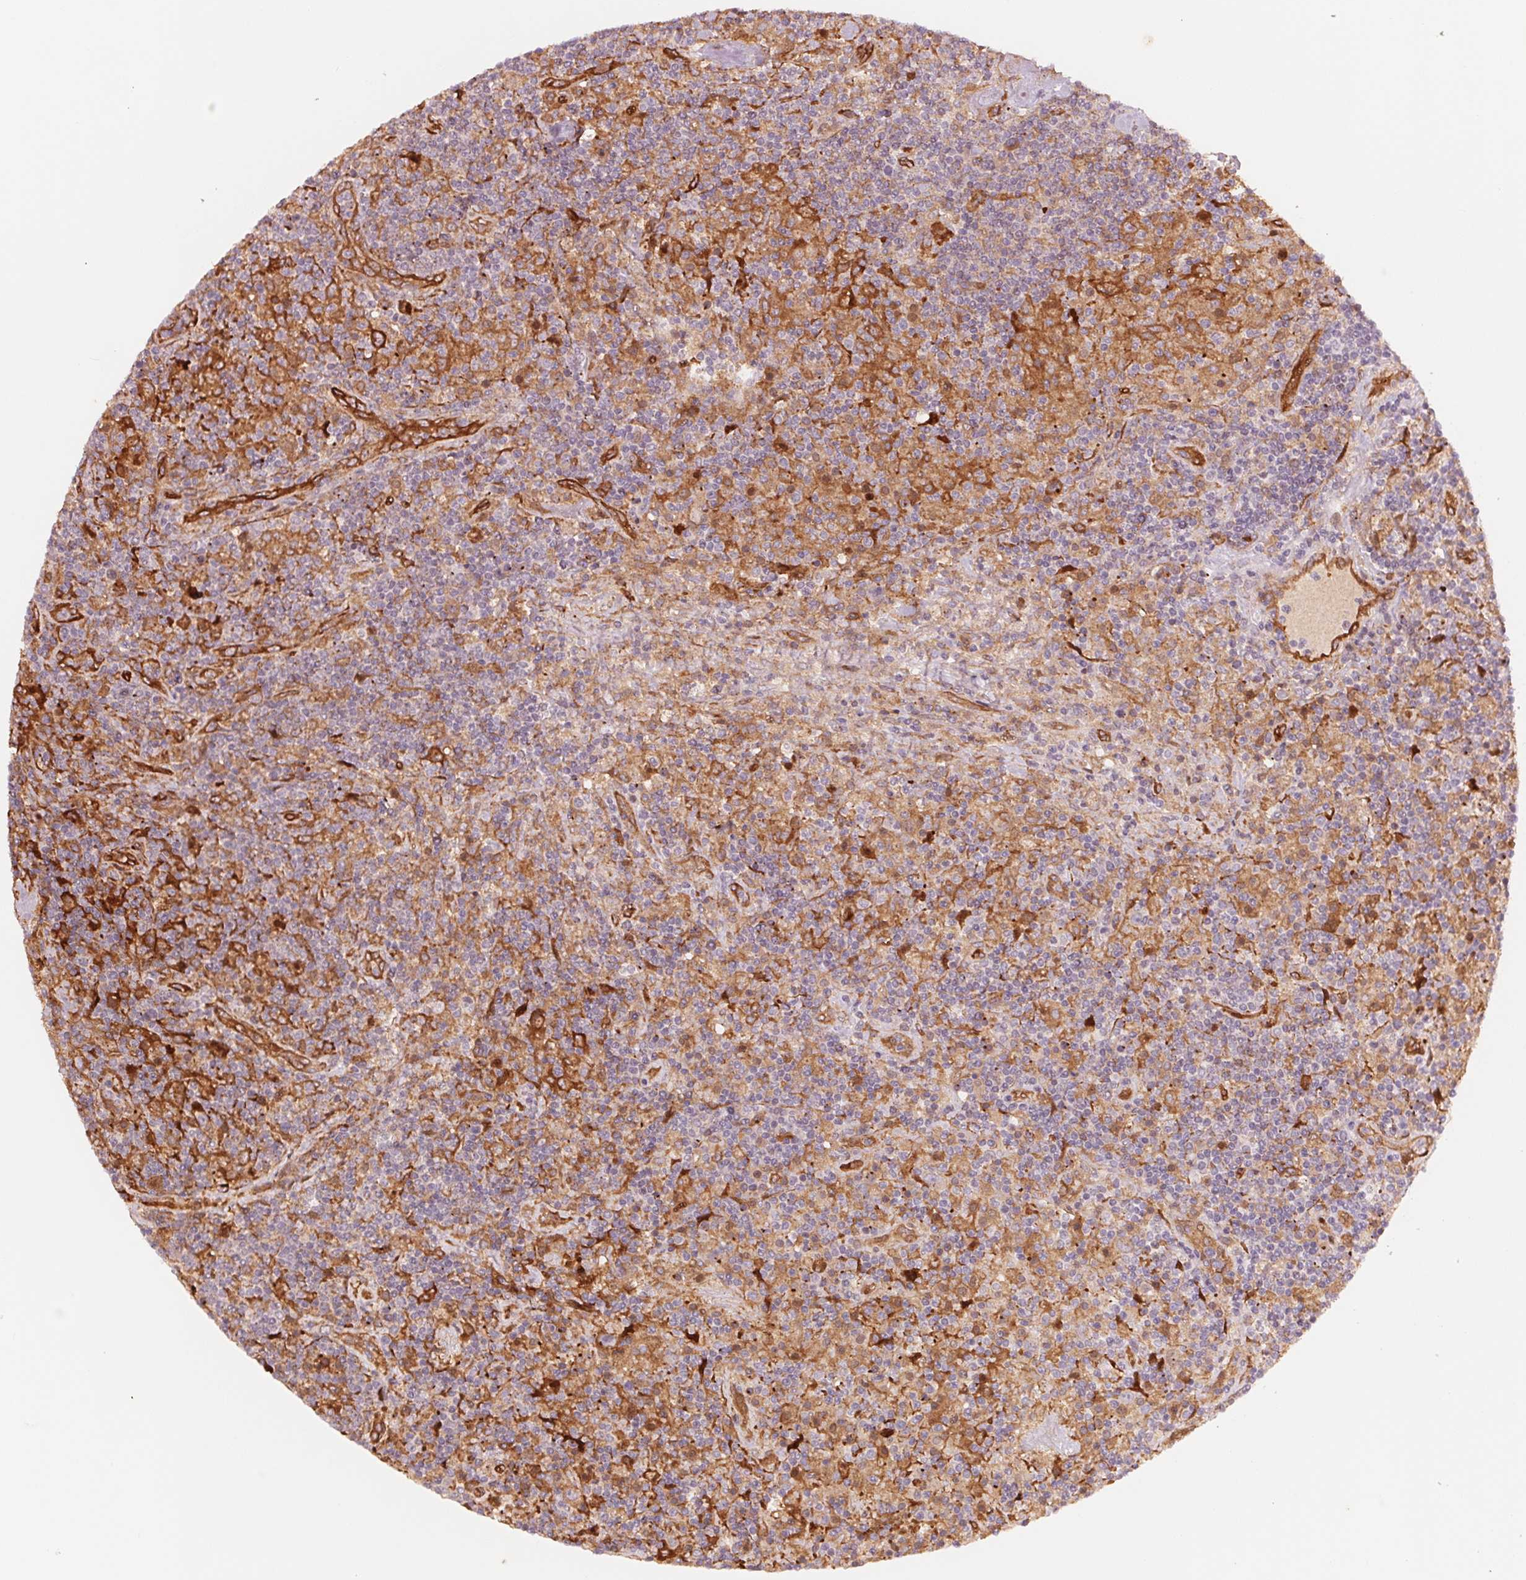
{"staining": {"intensity": "negative", "quantity": "none", "location": "none"}, "tissue": "lymphoma", "cell_type": "Tumor cells", "image_type": "cancer", "snomed": [{"axis": "morphology", "description": "Hodgkin's disease, NOS"}, {"axis": "topography", "description": "Lymph node"}], "caption": "Immunohistochemical staining of Hodgkin's disease demonstrates no significant expression in tumor cells.", "gene": "SLC17A4", "patient": {"sex": "male", "age": 70}}